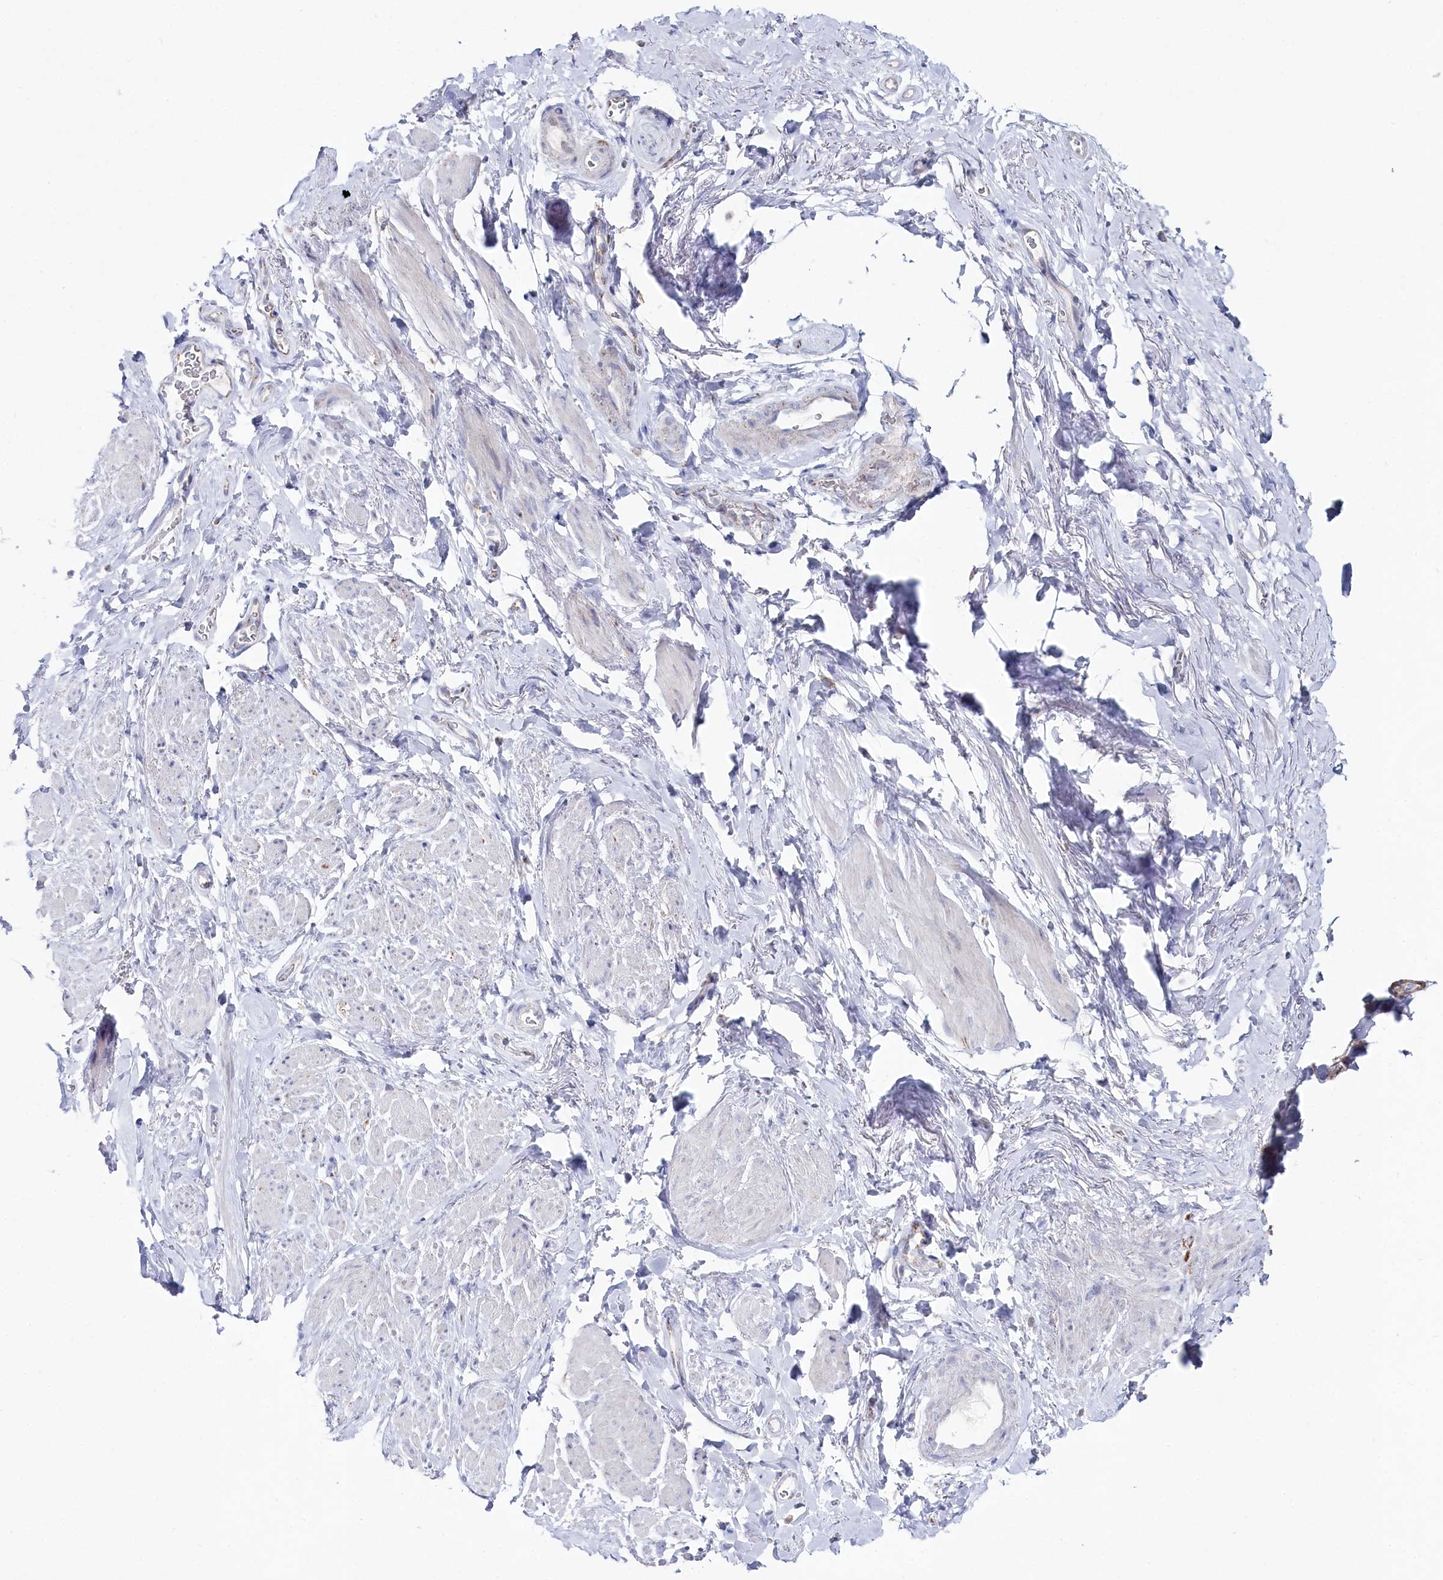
{"staining": {"intensity": "negative", "quantity": "none", "location": "none"}, "tissue": "smooth muscle", "cell_type": "Smooth muscle cells", "image_type": "normal", "snomed": [{"axis": "morphology", "description": "Normal tissue, NOS"}, {"axis": "topography", "description": "Smooth muscle"}, {"axis": "topography", "description": "Peripheral nerve tissue"}], "caption": "Immunohistochemical staining of unremarkable human smooth muscle reveals no significant staining in smooth muscle cells.", "gene": "GLS2", "patient": {"sex": "male", "age": 69}}